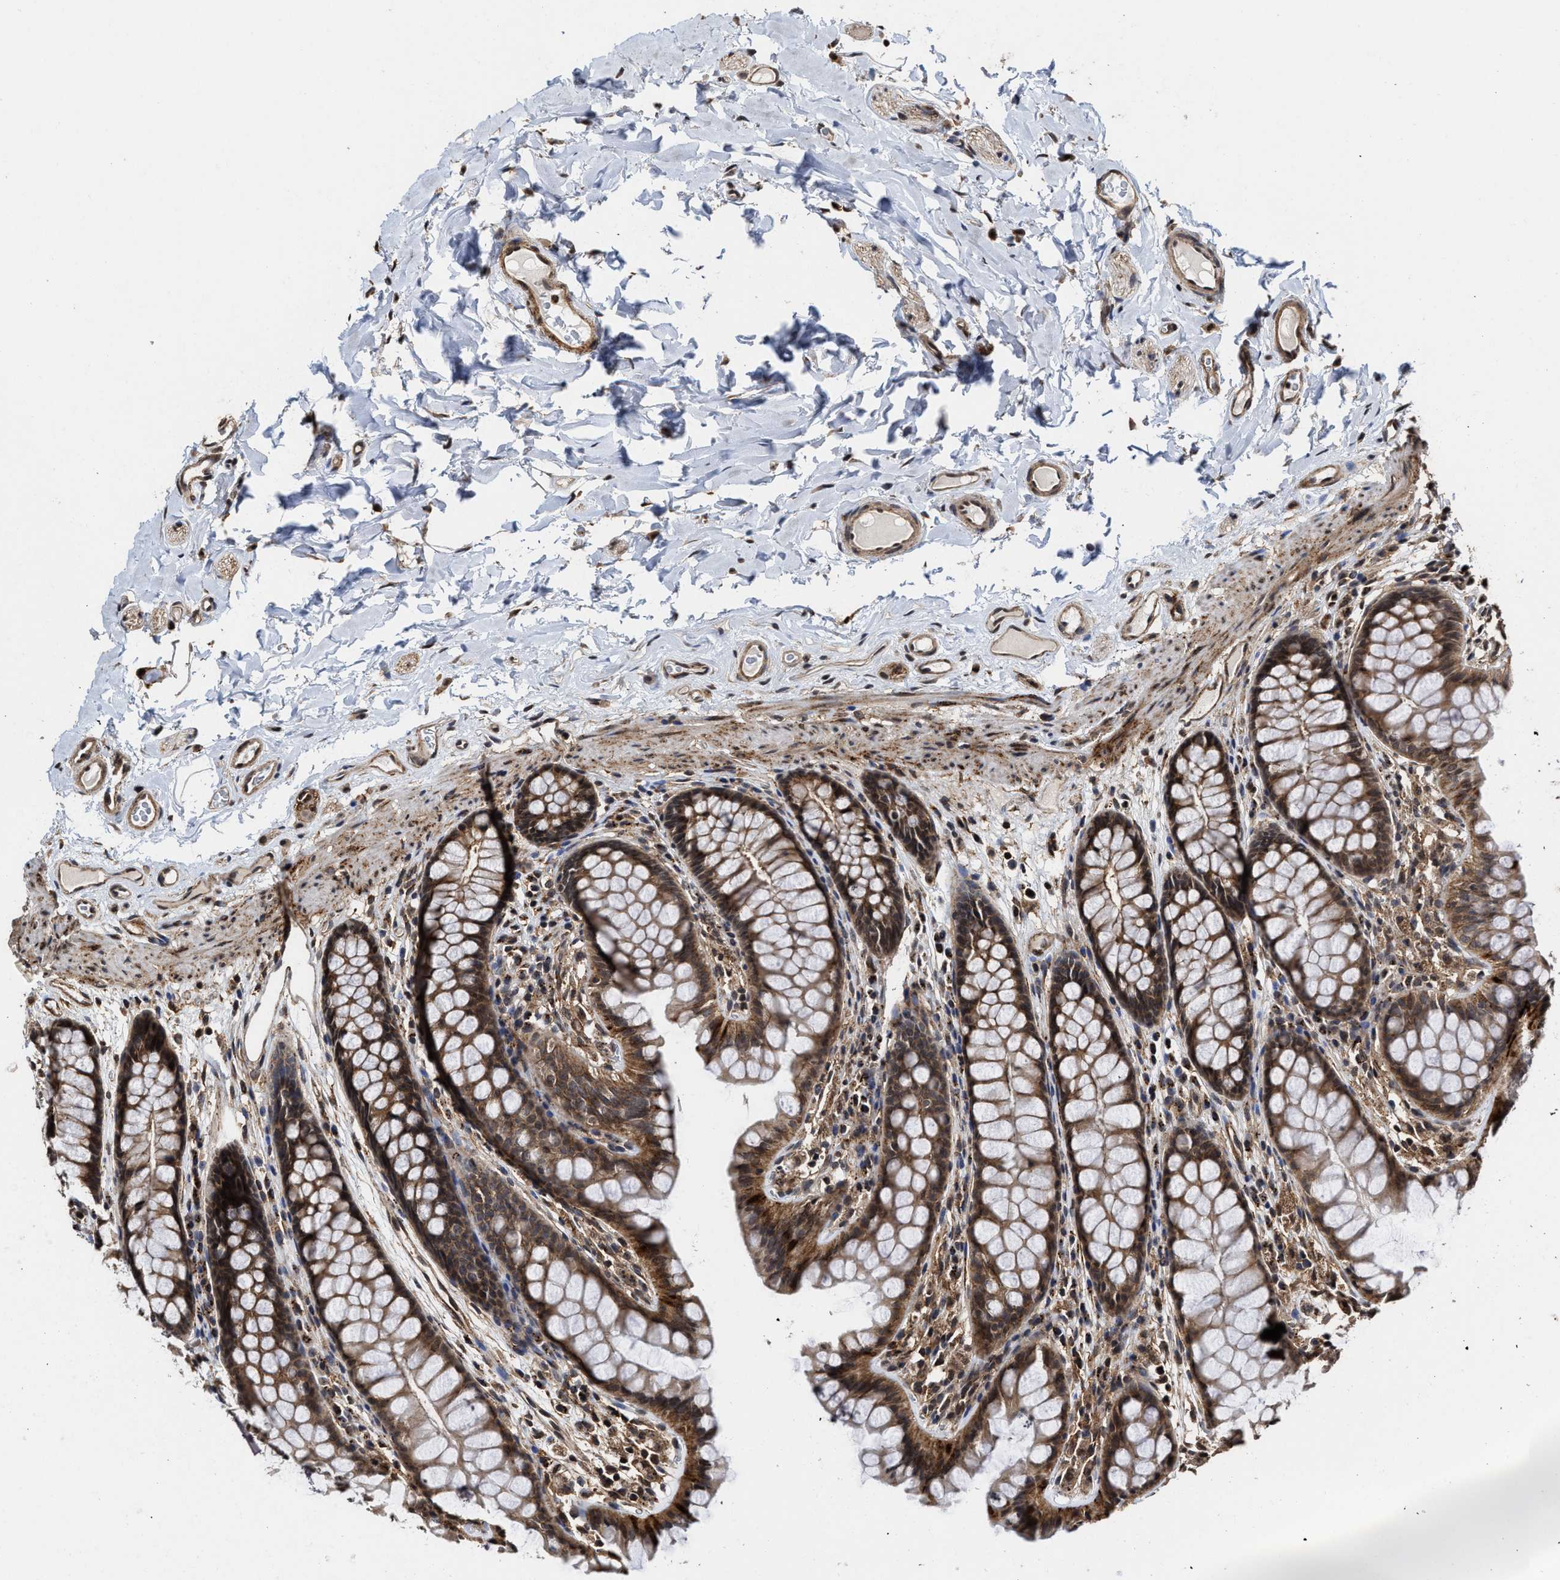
{"staining": {"intensity": "moderate", "quantity": ">75%", "location": "cytoplasmic/membranous"}, "tissue": "colon", "cell_type": "Endothelial cells", "image_type": "normal", "snomed": [{"axis": "morphology", "description": "Normal tissue, NOS"}, {"axis": "topography", "description": "Colon"}], "caption": "Brown immunohistochemical staining in unremarkable human colon demonstrates moderate cytoplasmic/membranous positivity in approximately >75% of endothelial cells. (Brightfield microscopy of DAB IHC at high magnification).", "gene": "SEPTIN2", "patient": {"sex": "female", "age": 55}}